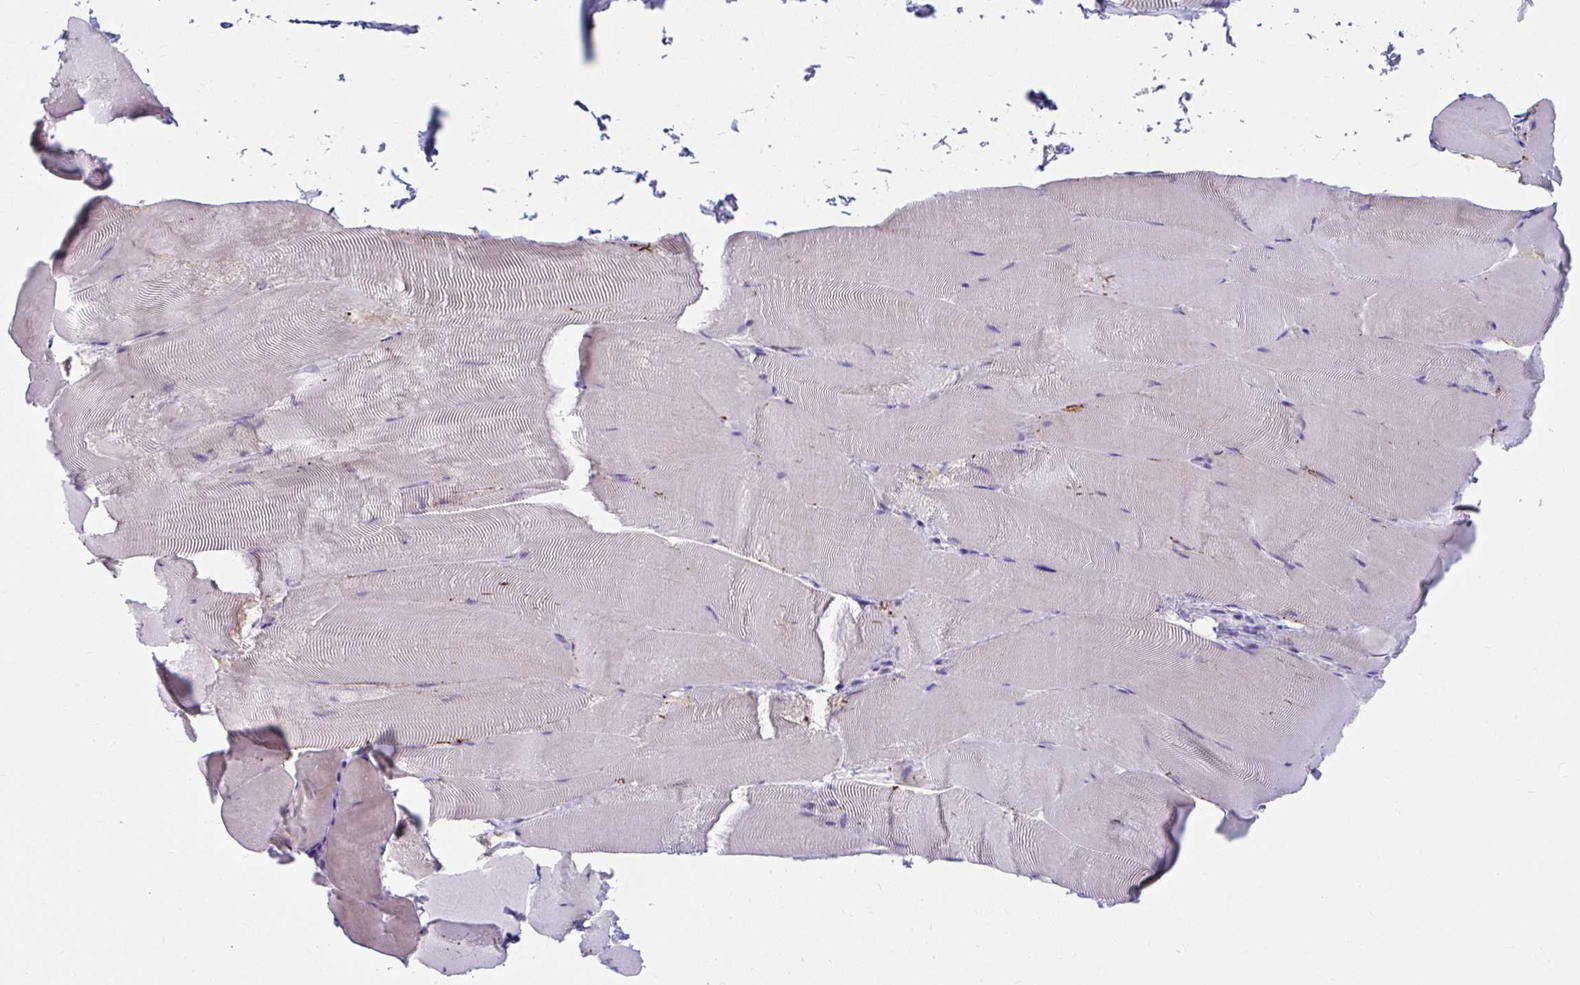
{"staining": {"intensity": "strong", "quantity": "25%-75%", "location": "cytoplasmic/membranous"}, "tissue": "skeletal muscle", "cell_type": "Myocytes", "image_type": "normal", "snomed": [{"axis": "morphology", "description": "Normal tissue, NOS"}, {"axis": "topography", "description": "Skeletal muscle"}], "caption": "Skeletal muscle stained with DAB immunohistochemistry shows high levels of strong cytoplasmic/membranous staining in approximately 25%-75% of myocytes. Using DAB (brown) and hematoxylin (blue) stains, captured at high magnification using brightfield microscopy.", "gene": "UGT3A2", "patient": {"sex": "female", "age": 64}}